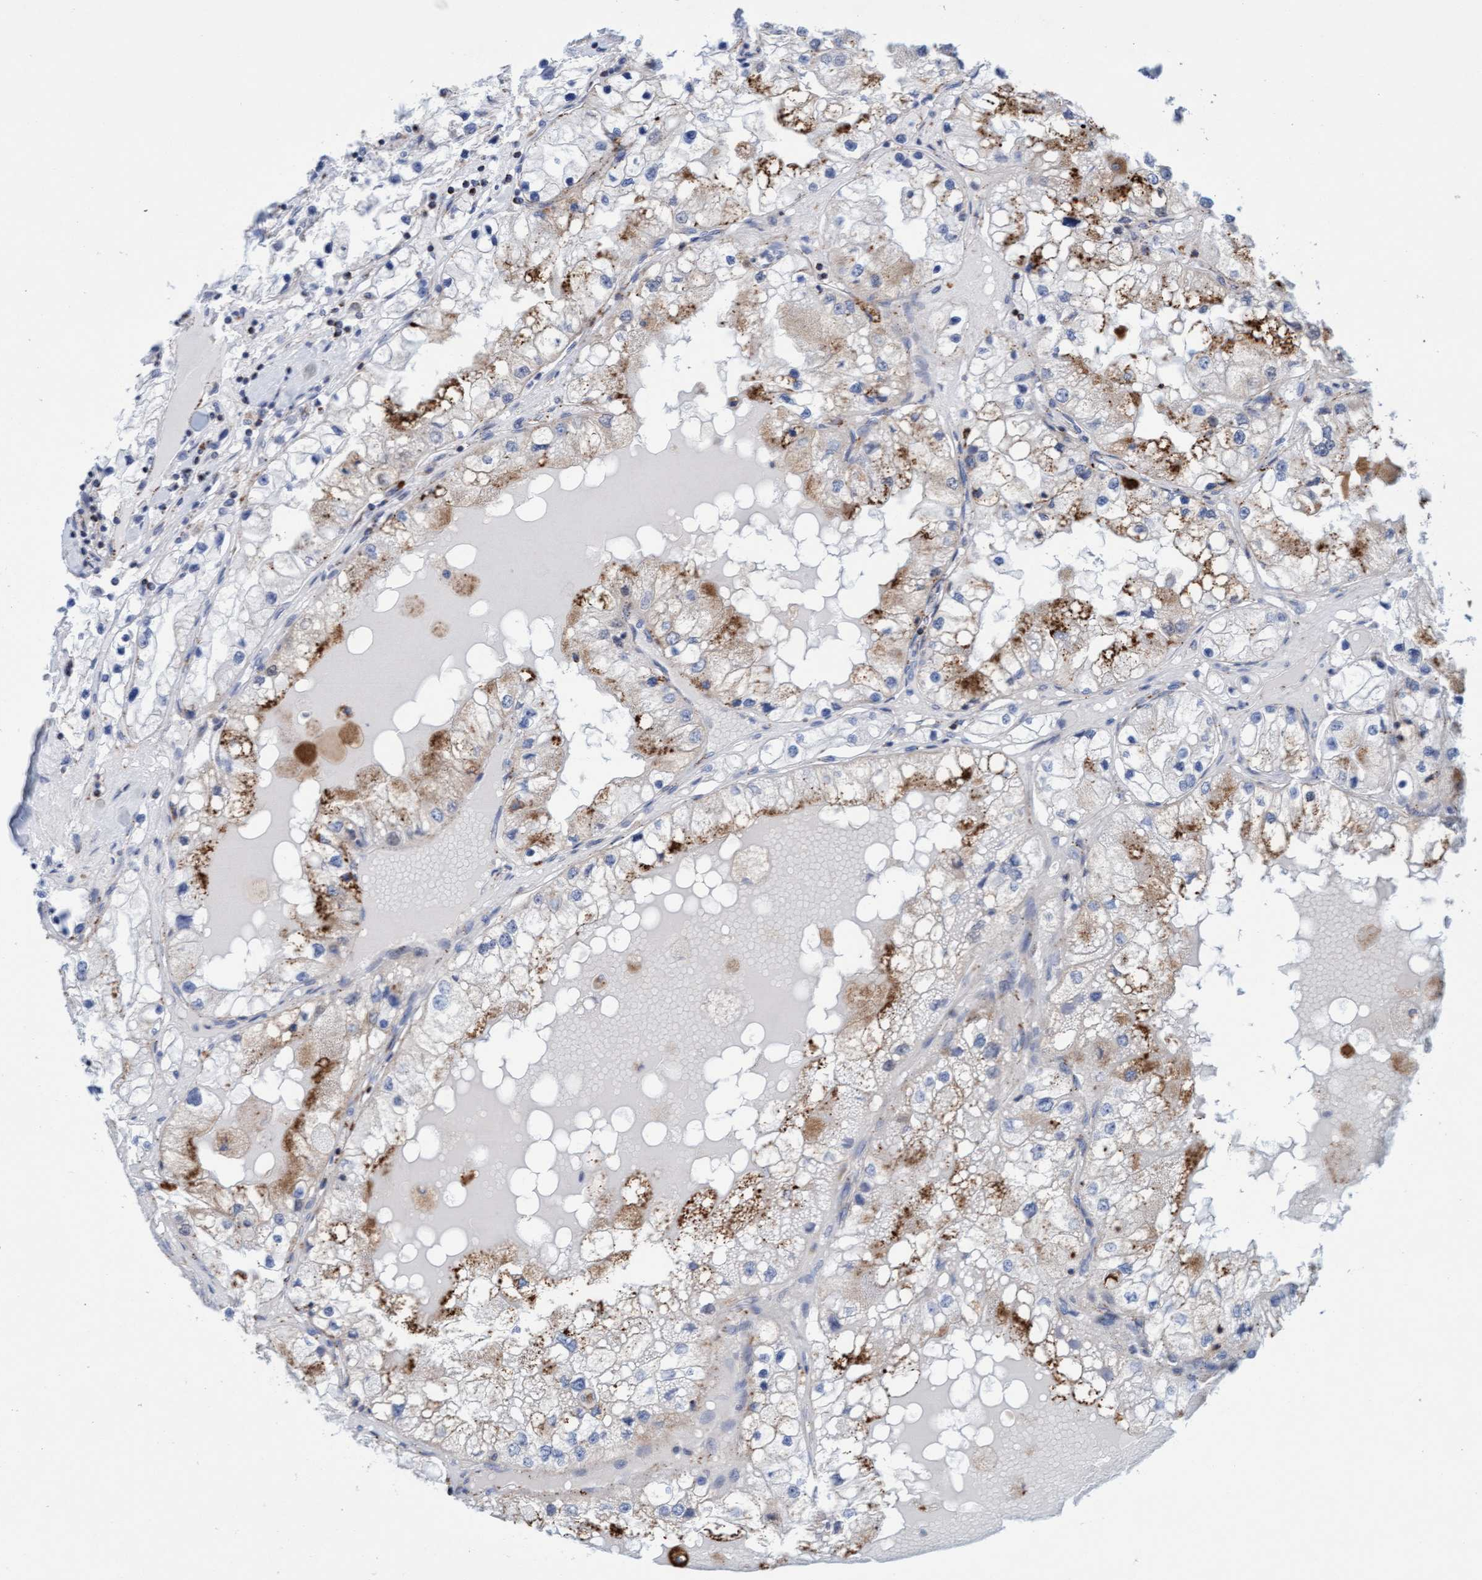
{"staining": {"intensity": "moderate", "quantity": "25%-75%", "location": "cytoplasmic/membranous"}, "tissue": "renal cancer", "cell_type": "Tumor cells", "image_type": "cancer", "snomed": [{"axis": "morphology", "description": "Adenocarcinoma, NOS"}, {"axis": "topography", "description": "Kidney"}], "caption": "This is an image of immunohistochemistry staining of renal adenocarcinoma, which shows moderate staining in the cytoplasmic/membranous of tumor cells.", "gene": "SGSH", "patient": {"sex": "male", "age": 68}}